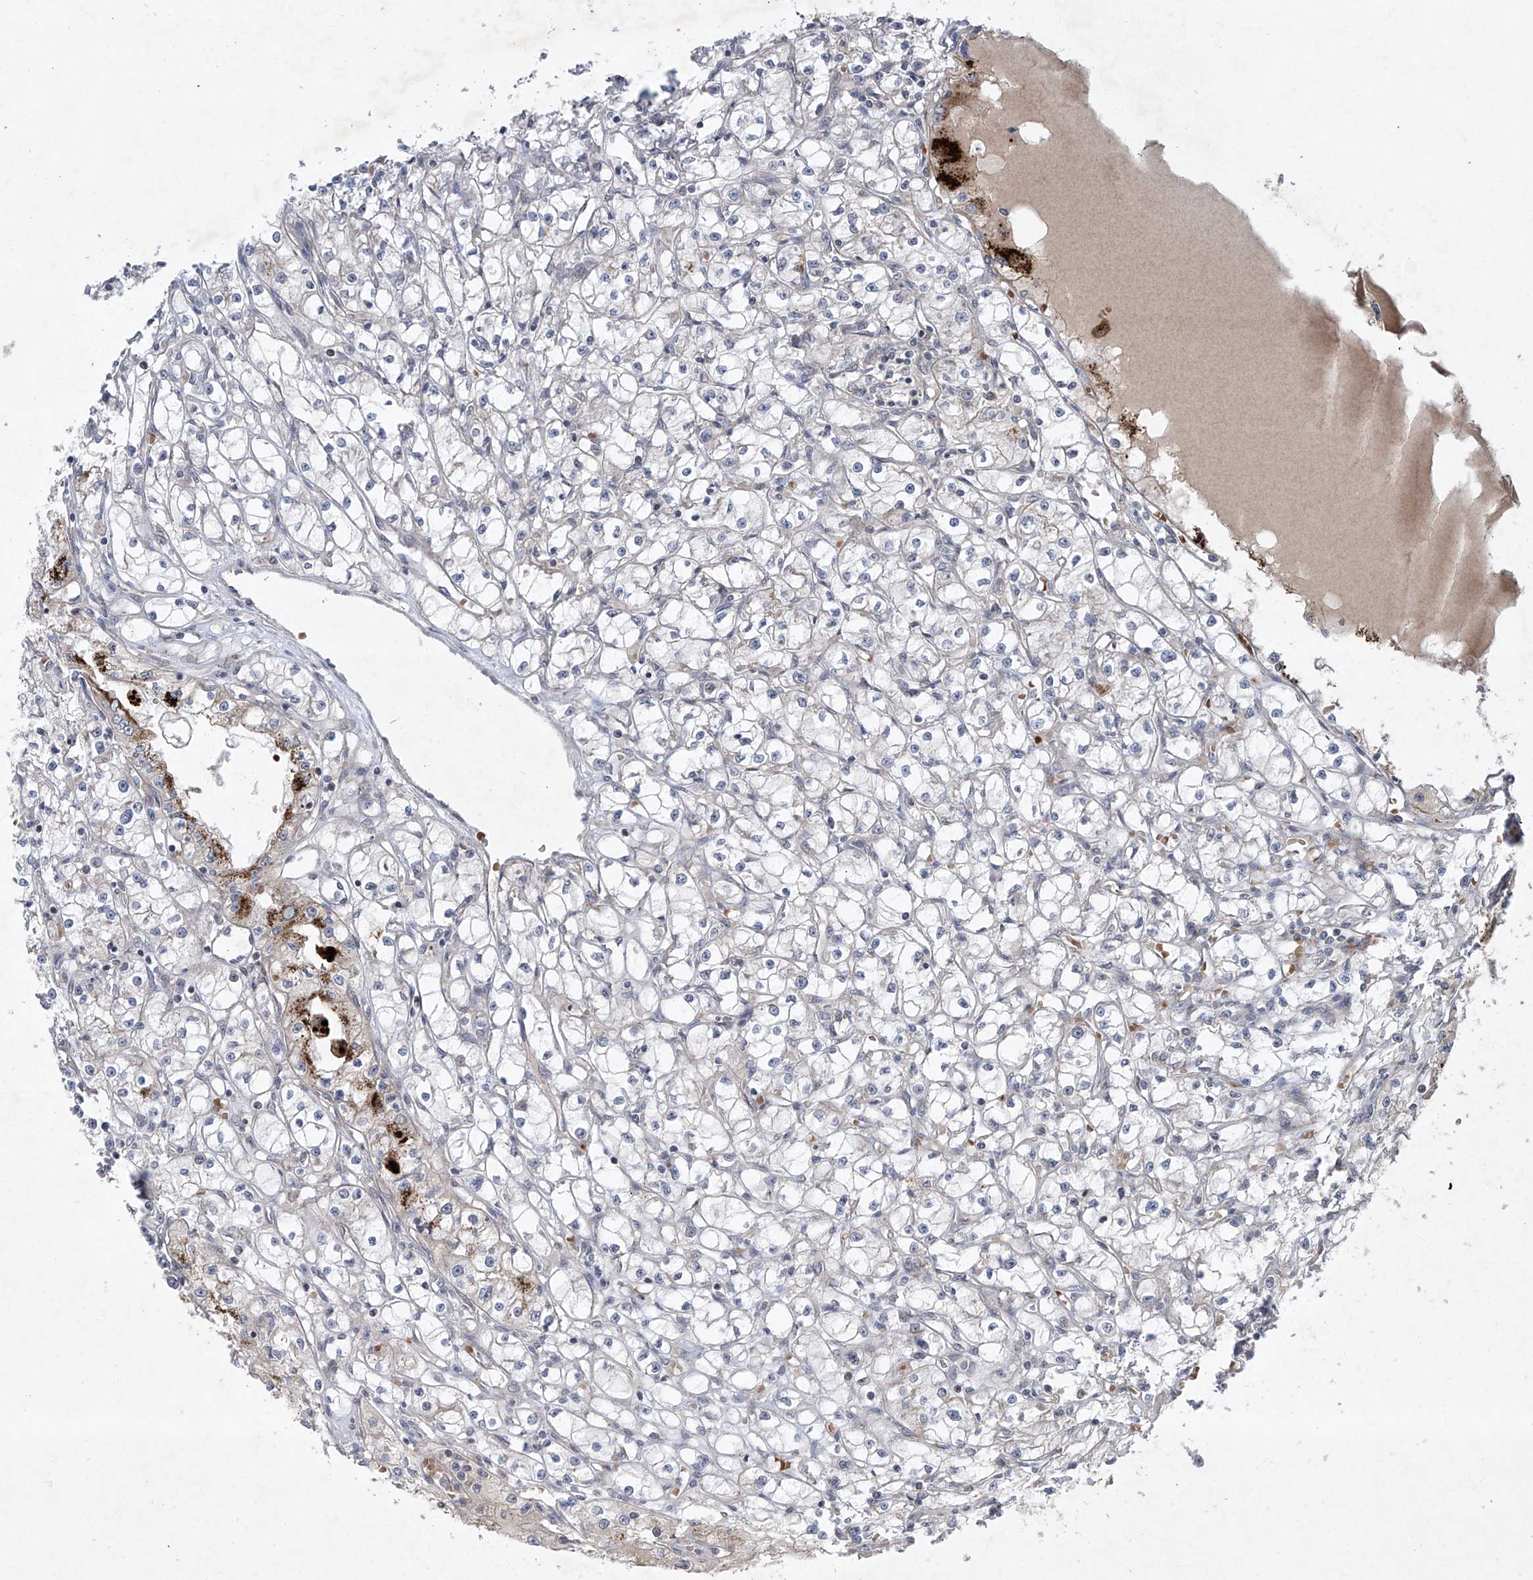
{"staining": {"intensity": "negative", "quantity": "none", "location": "none"}, "tissue": "renal cancer", "cell_type": "Tumor cells", "image_type": "cancer", "snomed": [{"axis": "morphology", "description": "Adenocarcinoma, NOS"}, {"axis": "topography", "description": "Kidney"}], "caption": "DAB immunohistochemical staining of human adenocarcinoma (renal) shows no significant positivity in tumor cells.", "gene": "TJAP1", "patient": {"sex": "male", "age": 56}}